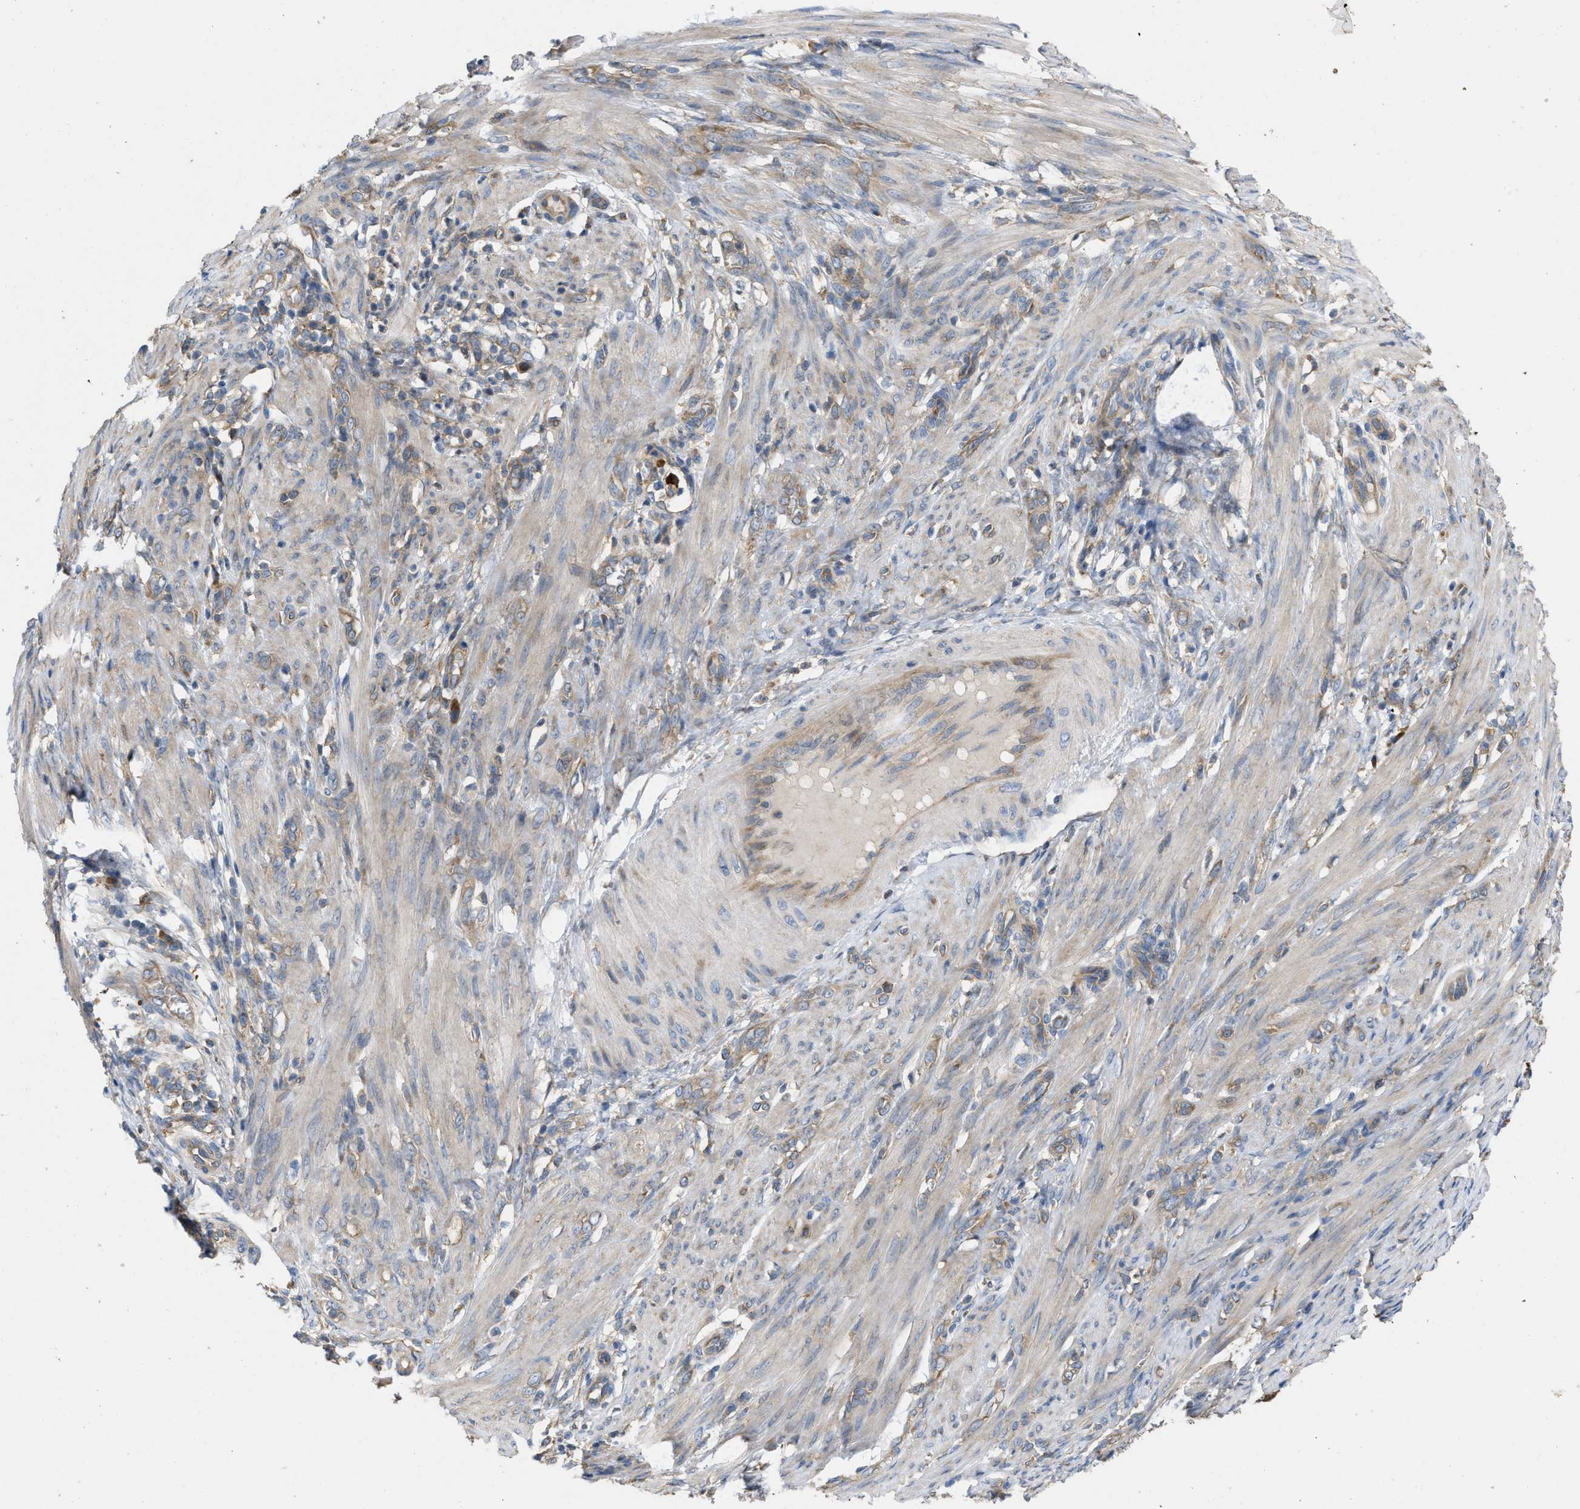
{"staining": {"intensity": "weak", "quantity": ">75%", "location": "cytoplasmic/membranous"}, "tissue": "endometrial cancer", "cell_type": "Tumor cells", "image_type": "cancer", "snomed": [{"axis": "morphology", "description": "Adenocarcinoma, NOS"}, {"axis": "topography", "description": "Endometrium"}], "caption": "An image showing weak cytoplasmic/membranous expression in about >75% of tumor cells in endometrial adenocarcinoma, as visualized by brown immunohistochemical staining.", "gene": "TMEM131", "patient": {"sex": "female", "age": 70}}